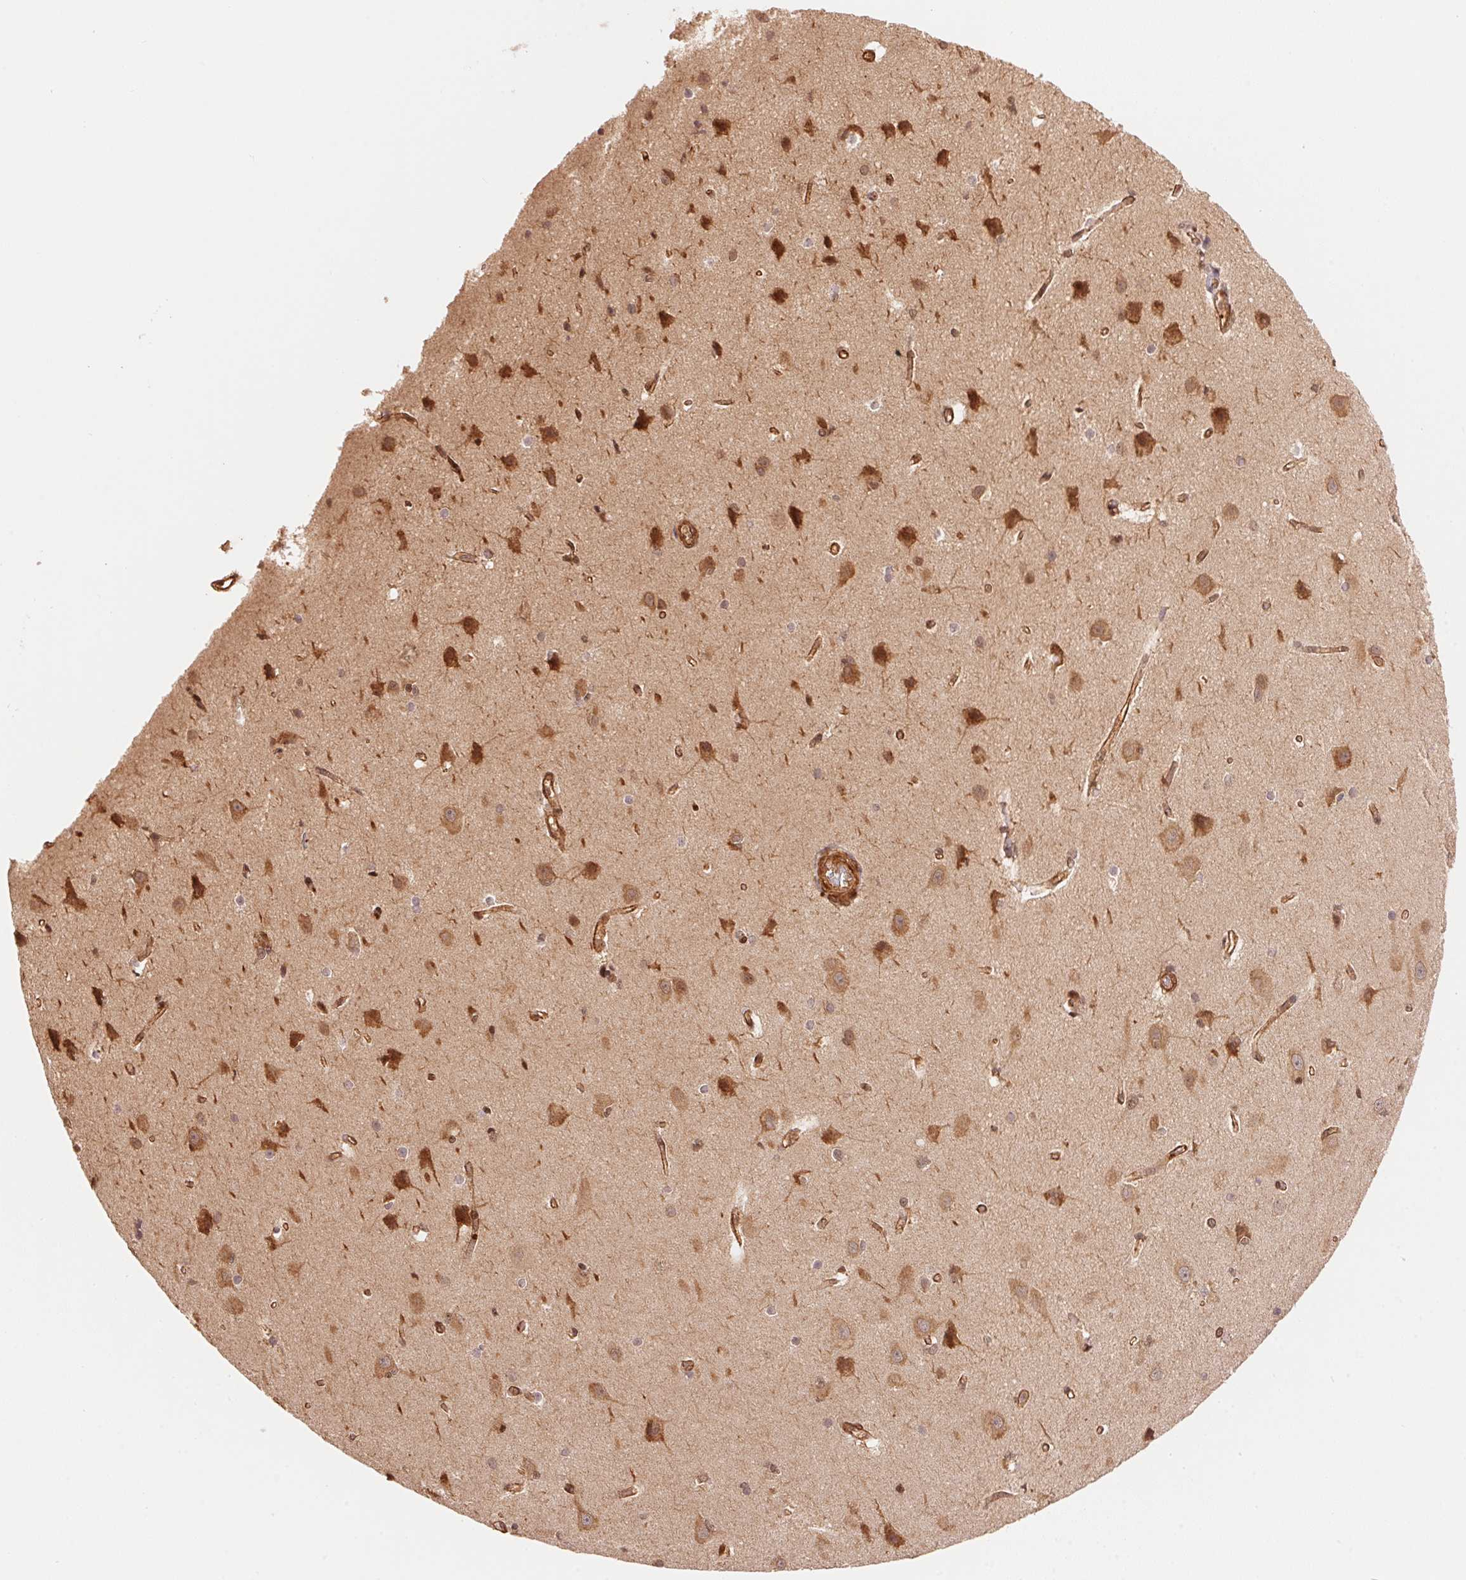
{"staining": {"intensity": "moderate", "quantity": ">75%", "location": "cytoplasmic/membranous,nuclear"}, "tissue": "cerebral cortex", "cell_type": "Endothelial cells", "image_type": "normal", "snomed": [{"axis": "morphology", "description": "Normal tissue, NOS"}, {"axis": "topography", "description": "Cerebral cortex"}], "caption": "Protein staining of benign cerebral cortex reveals moderate cytoplasmic/membranous,nuclear expression in approximately >75% of endothelial cells.", "gene": "TNIP2", "patient": {"sex": "male", "age": 37}}